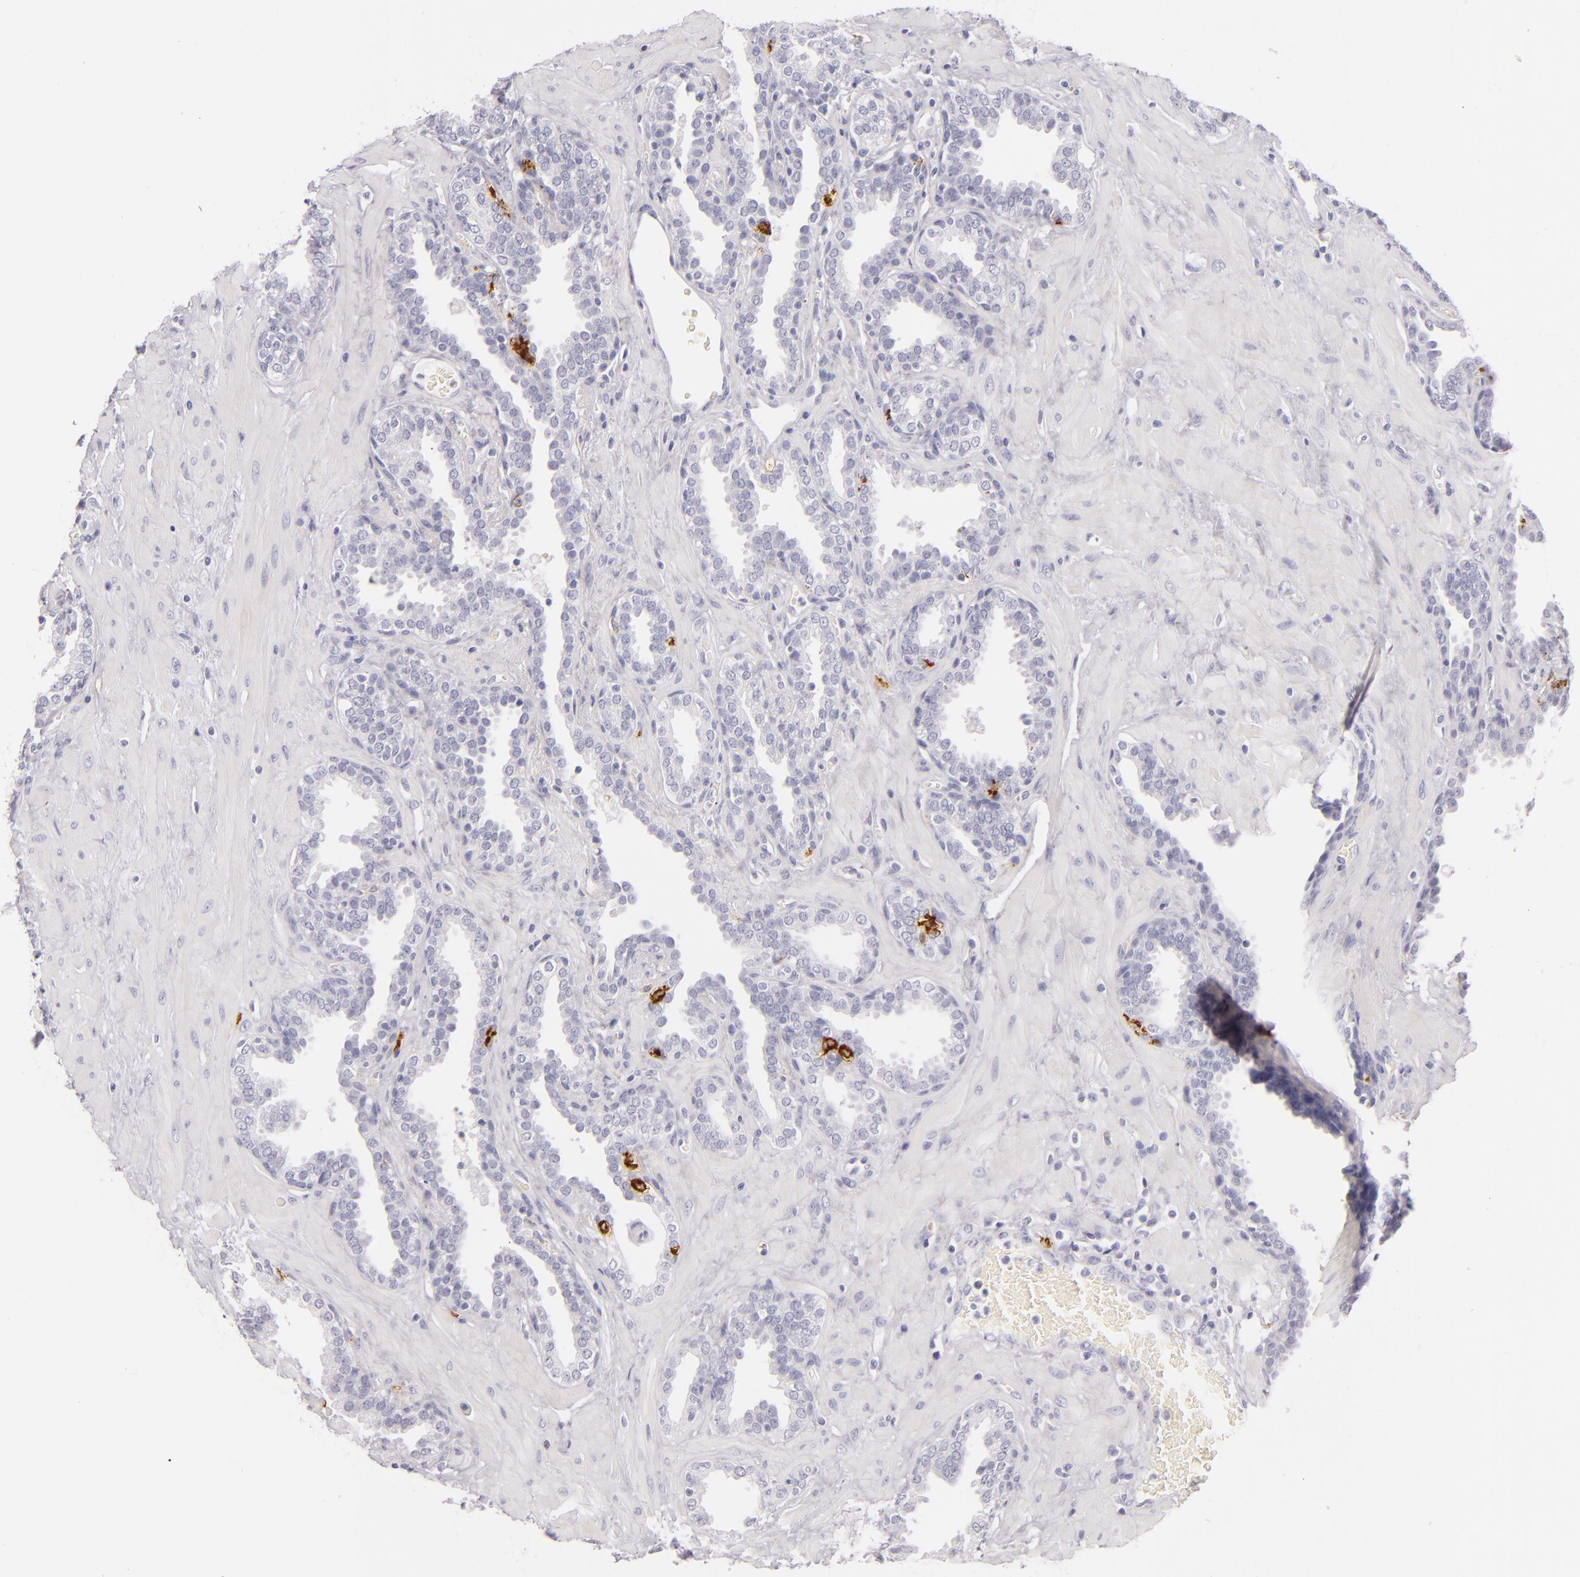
{"staining": {"intensity": "negative", "quantity": "none", "location": "none"}, "tissue": "prostate", "cell_type": "Glandular cells", "image_type": "normal", "snomed": [{"axis": "morphology", "description": "Normal tissue, NOS"}, {"axis": "topography", "description": "Prostate"}], "caption": "Glandular cells show no significant protein positivity in normal prostate.", "gene": "CD207", "patient": {"sex": "male", "age": 51}}